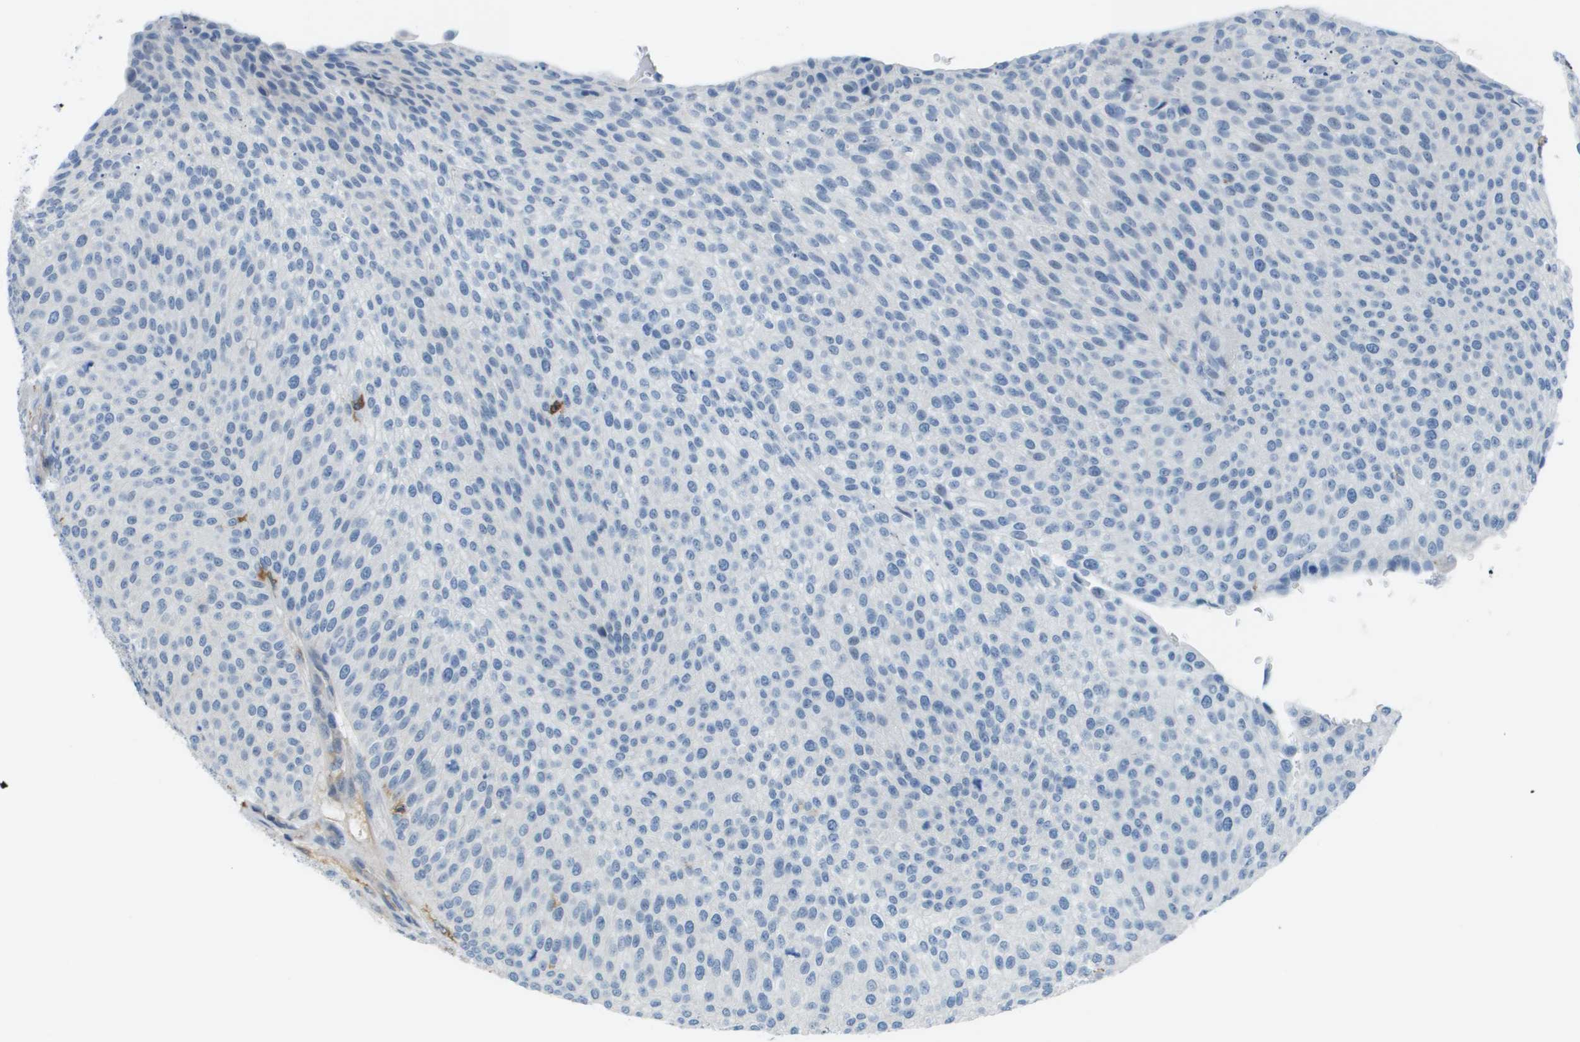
{"staining": {"intensity": "negative", "quantity": "none", "location": "none"}, "tissue": "urothelial cancer", "cell_type": "Tumor cells", "image_type": "cancer", "snomed": [{"axis": "morphology", "description": "Urothelial carcinoma, Low grade"}, {"axis": "topography", "description": "Smooth muscle"}, {"axis": "topography", "description": "Urinary bladder"}], "caption": "High power microscopy histopathology image of an immunohistochemistry (IHC) micrograph of low-grade urothelial carcinoma, revealing no significant staining in tumor cells. (DAB (3,3'-diaminobenzidine) IHC visualized using brightfield microscopy, high magnification).", "gene": "ZBTB43", "patient": {"sex": "male", "age": 60}}